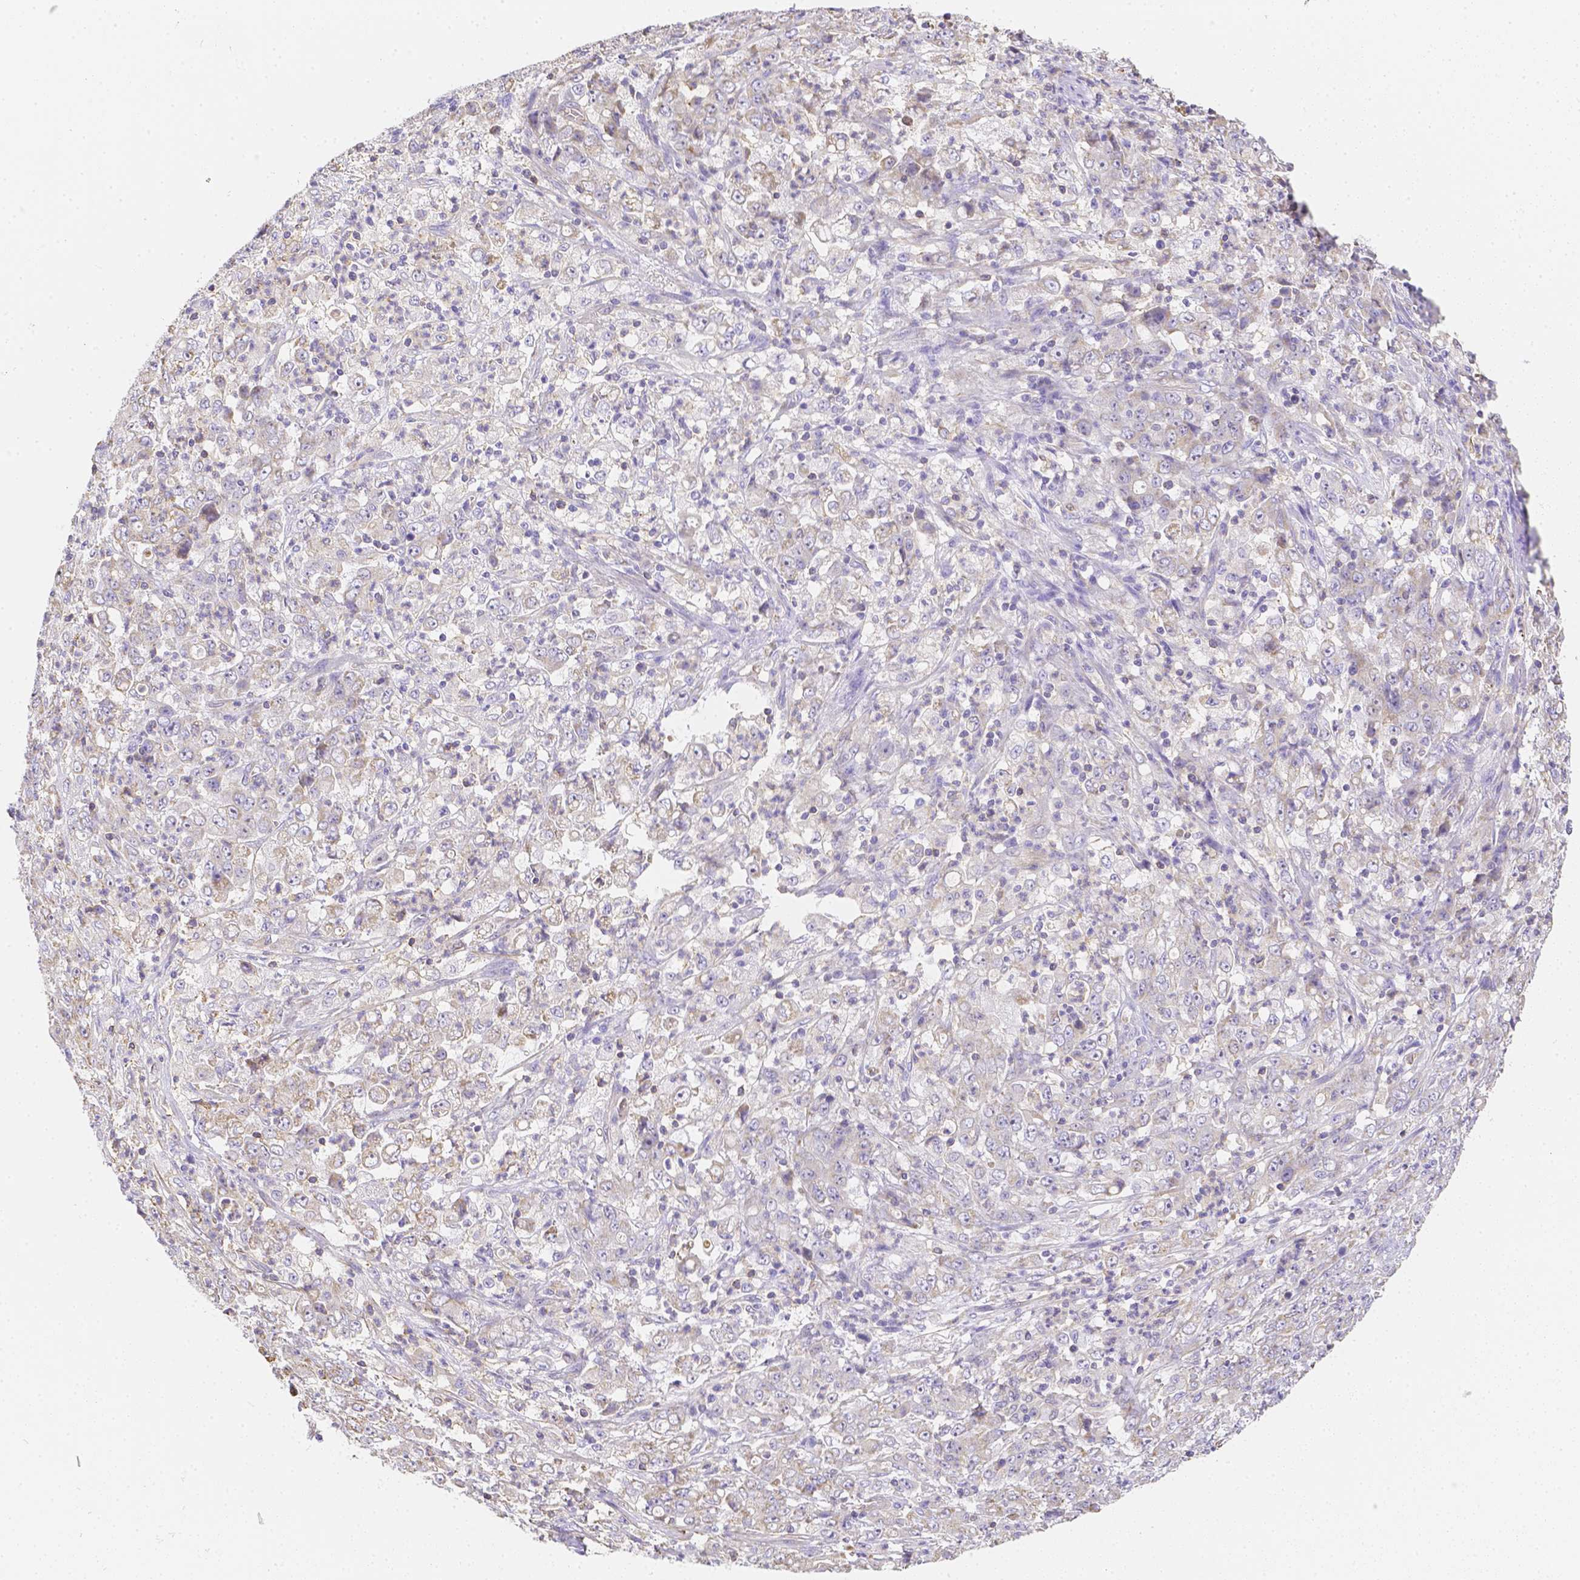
{"staining": {"intensity": "negative", "quantity": "none", "location": "none"}, "tissue": "stomach cancer", "cell_type": "Tumor cells", "image_type": "cancer", "snomed": [{"axis": "morphology", "description": "Adenocarcinoma, NOS"}, {"axis": "topography", "description": "Stomach, lower"}], "caption": "Immunohistochemistry histopathology image of human stomach cancer stained for a protein (brown), which displays no staining in tumor cells. (DAB (3,3'-diaminobenzidine) immunohistochemistry, high magnification).", "gene": "ASAH2", "patient": {"sex": "female", "age": 71}}